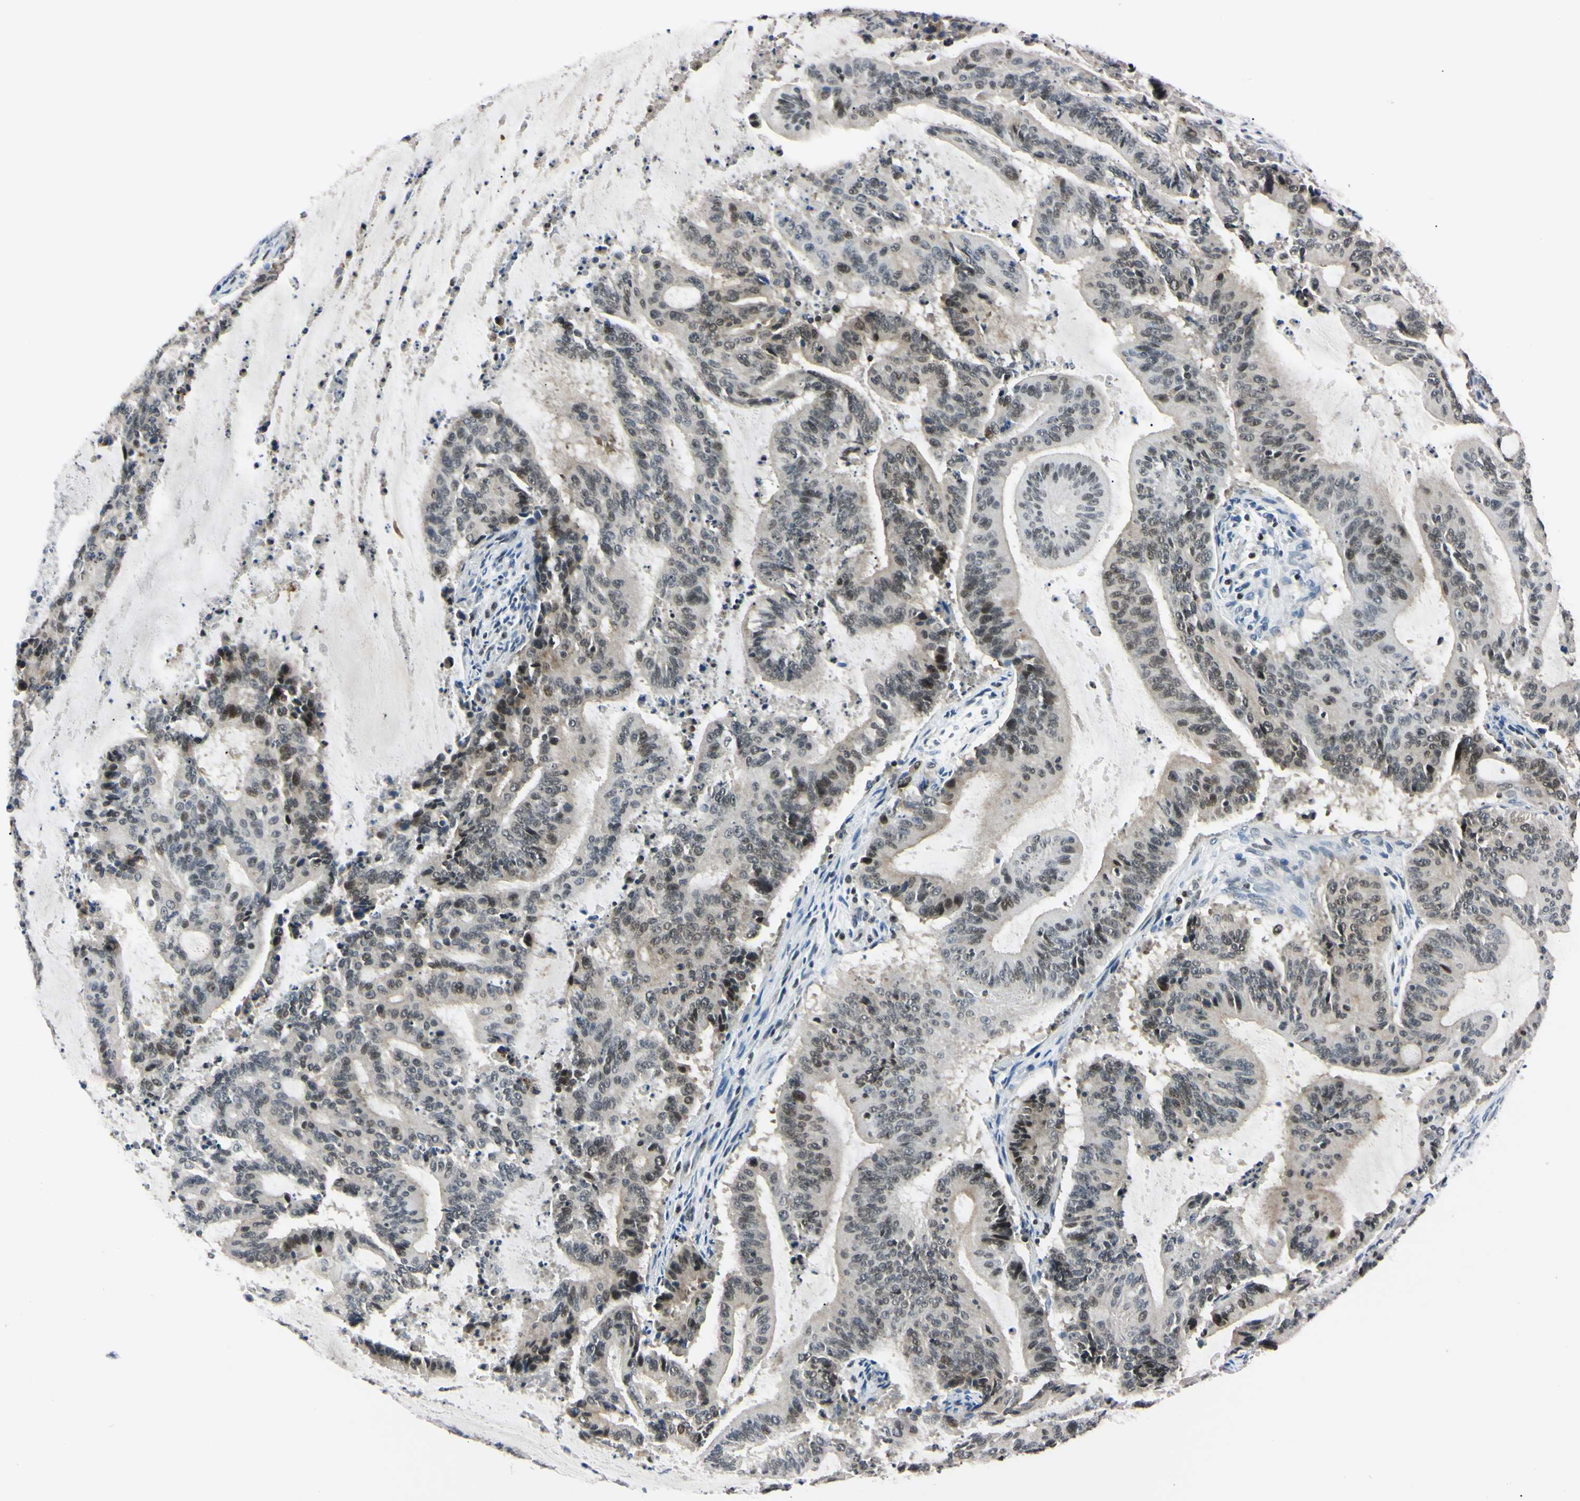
{"staining": {"intensity": "moderate", "quantity": "<25%", "location": "nuclear"}, "tissue": "liver cancer", "cell_type": "Tumor cells", "image_type": "cancer", "snomed": [{"axis": "morphology", "description": "Cholangiocarcinoma"}, {"axis": "topography", "description": "Liver"}], "caption": "Brown immunohistochemical staining in liver cancer (cholangiocarcinoma) demonstrates moderate nuclear expression in about <25% of tumor cells. (Stains: DAB (3,3'-diaminobenzidine) in brown, nuclei in blue, Microscopy: brightfield microscopy at high magnification).", "gene": "C1orf174", "patient": {"sex": "female", "age": 73}}